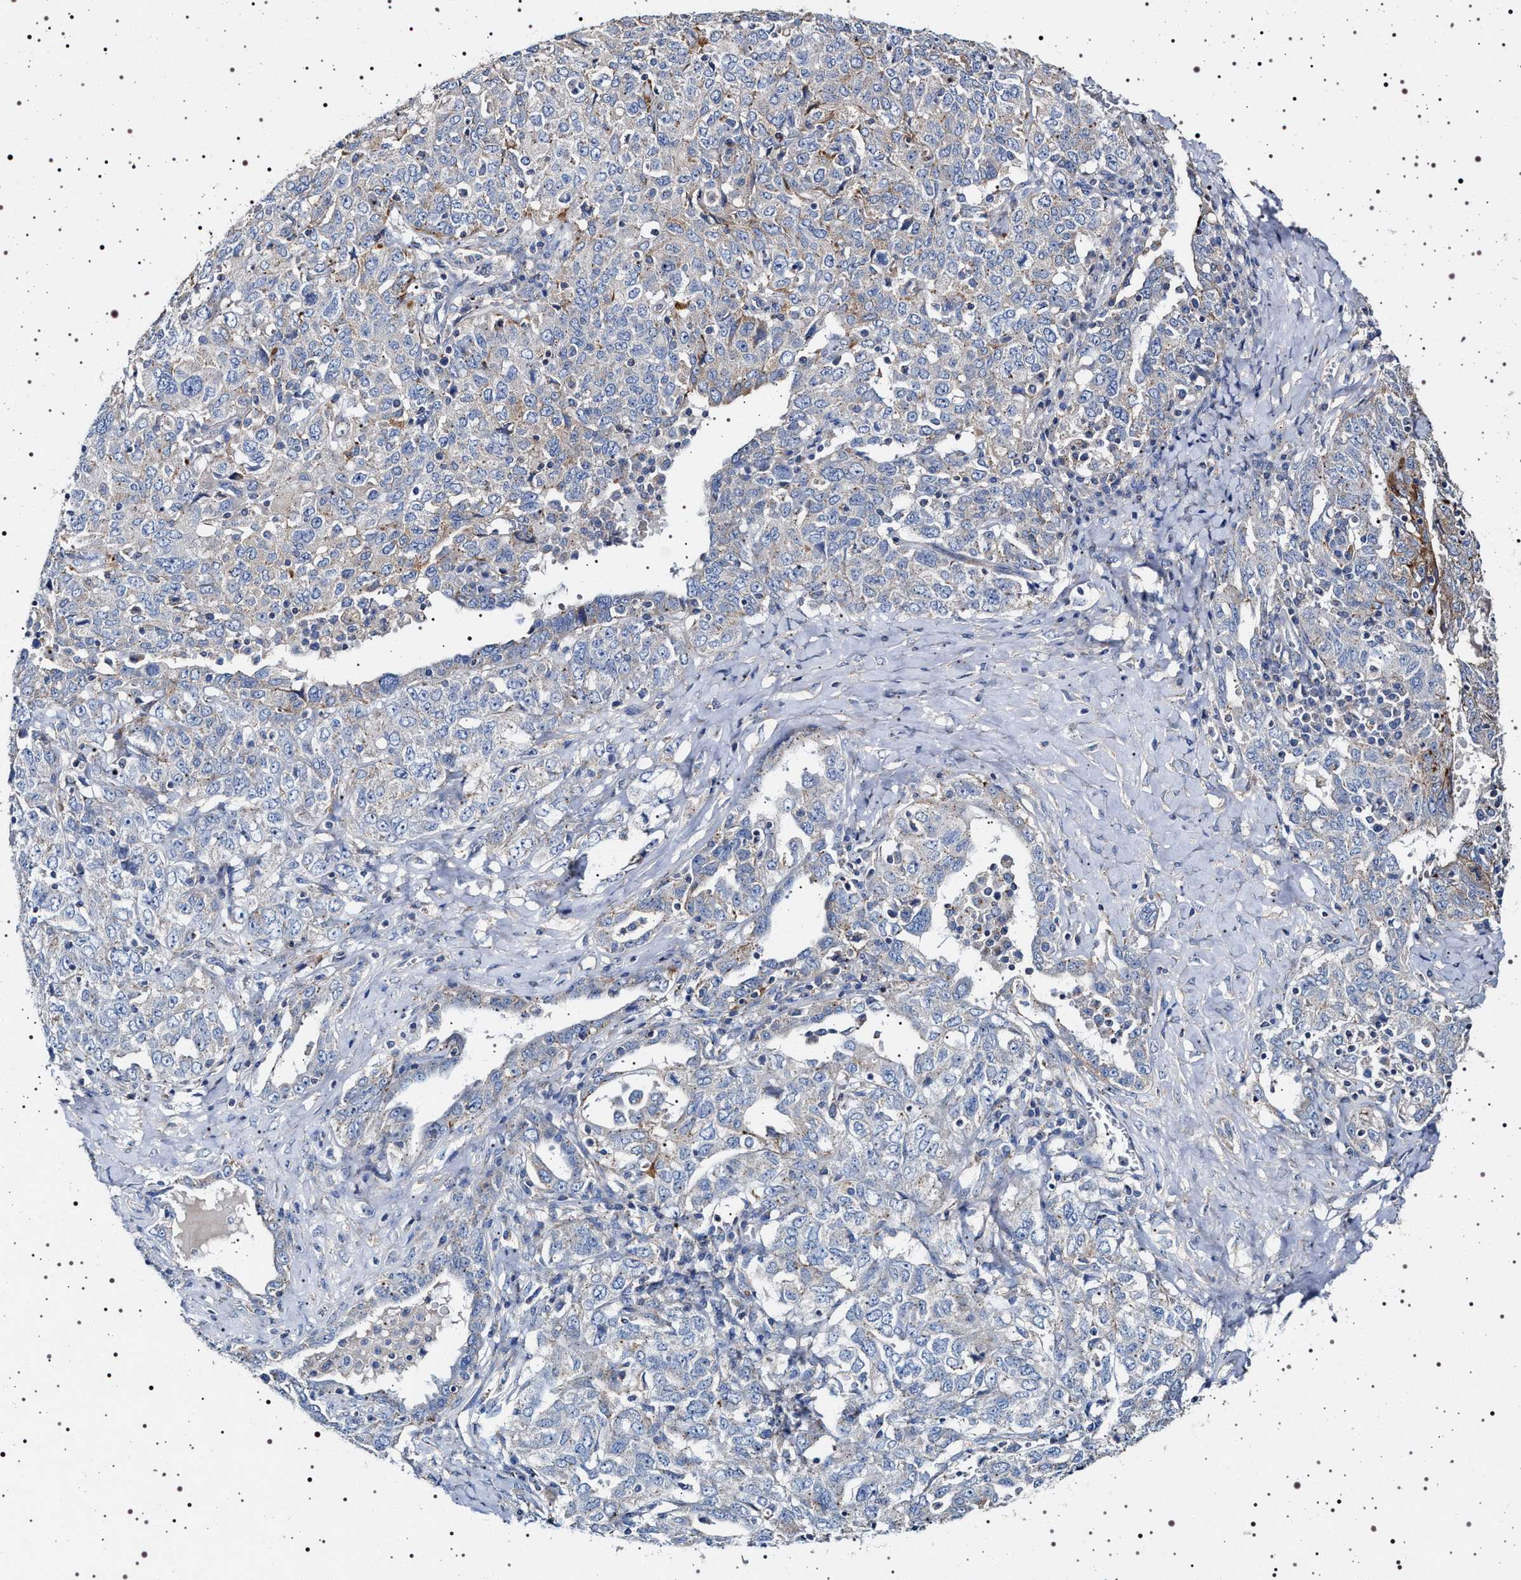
{"staining": {"intensity": "weak", "quantity": "<25%", "location": "cytoplasmic/membranous"}, "tissue": "ovarian cancer", "cell_type": "Tumor cells", "image_type": "cancer", "snomed": [{"axis": "morphology", "description": "Carcinoma, endometroid"}, {"axis": "topography", "description": "Ovary"}], "caption": "Image shows no protein positivity in tumor cells of ovarian endometroid carcinoma tissue.", "gene": "NAALADL2", "patient": {"sex": "female", "age": 62}}